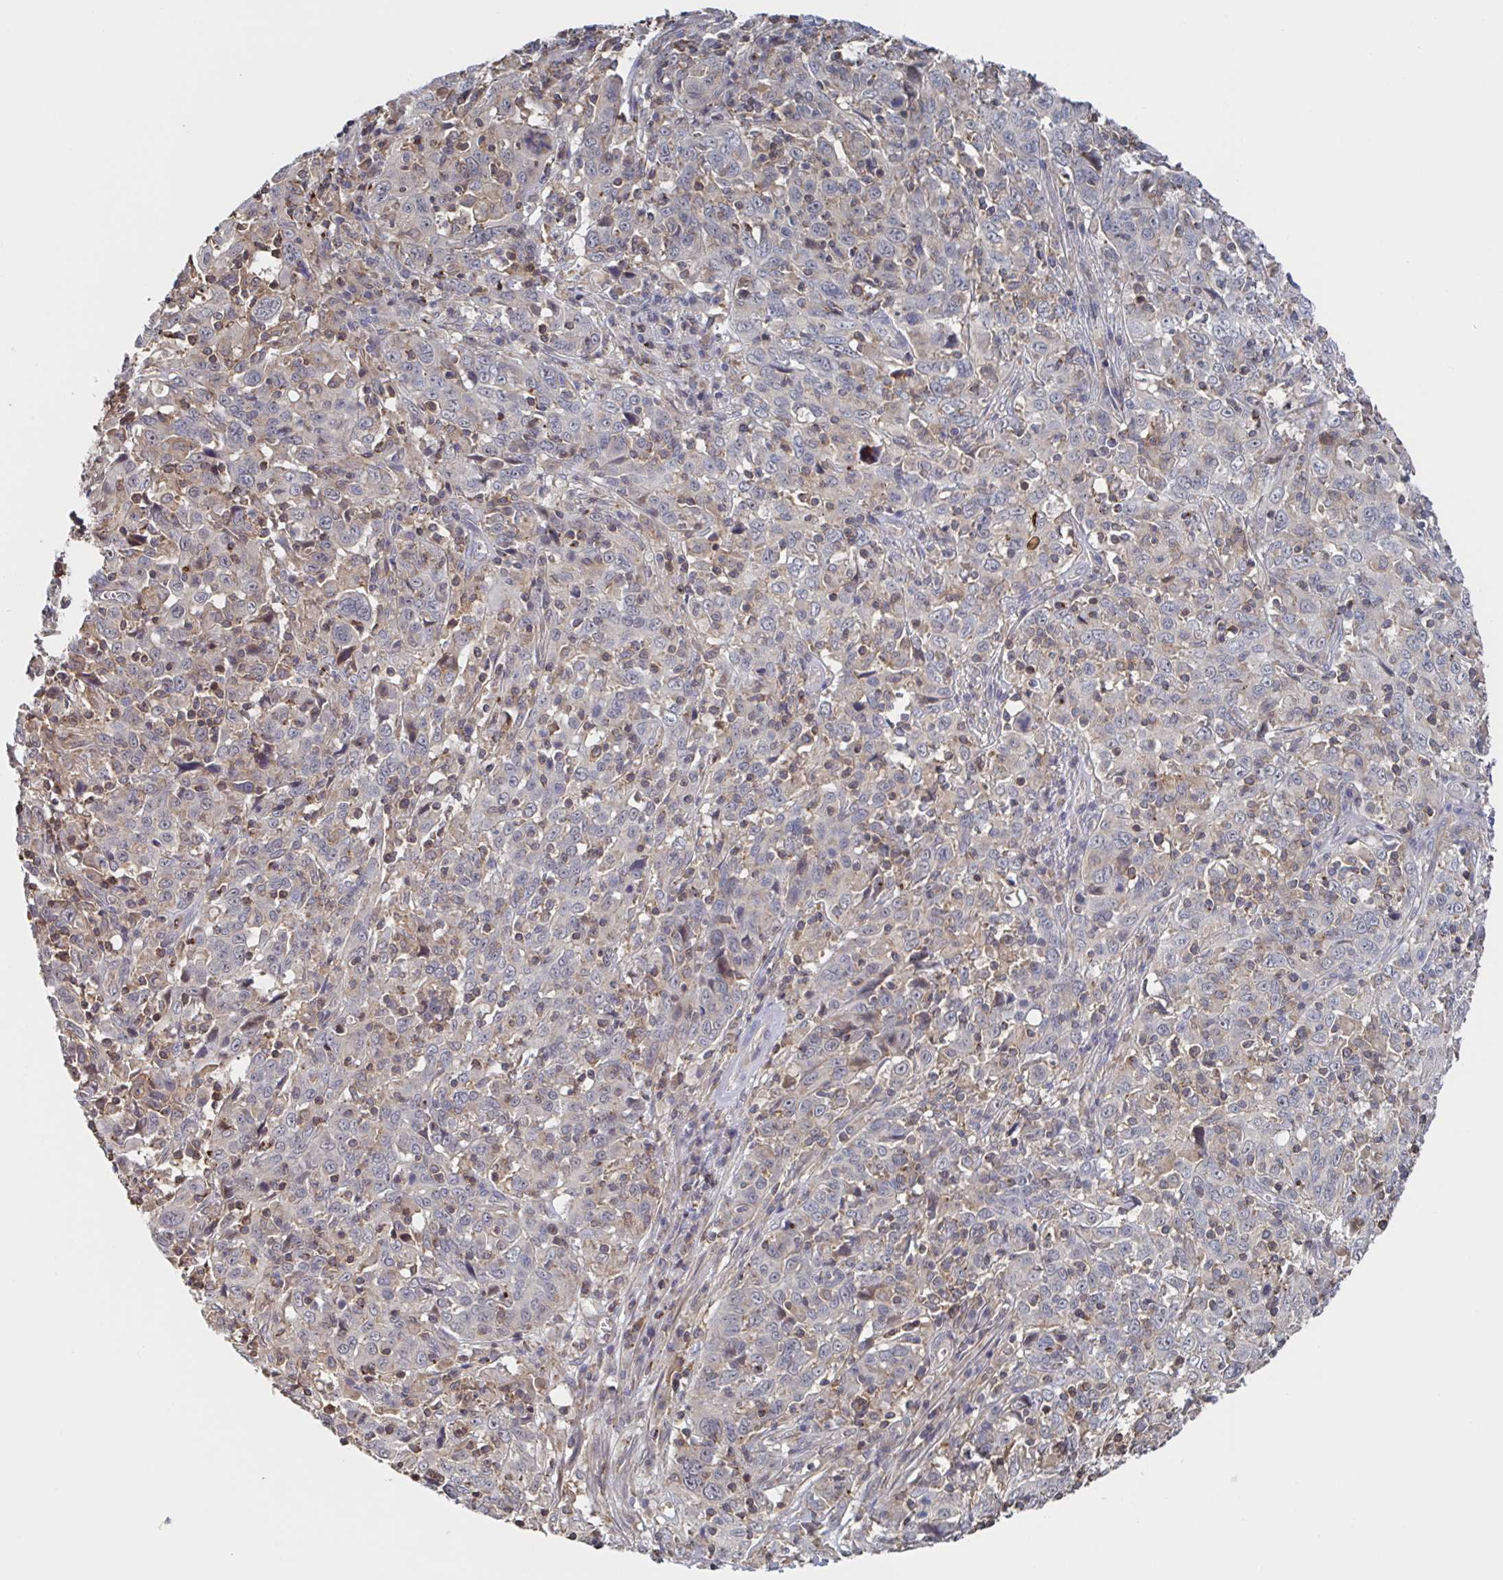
{"staining": {"intensity": "negative", "quantity": "none", "location": "none"}, "tissue": "cervical cancer", "cell_type": "Tumor cells", "image_type": "cancer", "snomed": [{"axis": "morphology", "description": "Squamous cell carcinoma, NOS"}, {"axis": "topography", "description": "Cervix"}], "caption": "Human cervical squamous cell carcinoma stained for a protein using immunohistochemistry shows no positivity in tumor cells.", "gene": "DHRS12", "patient": {"sex": "female", "age": 46}}